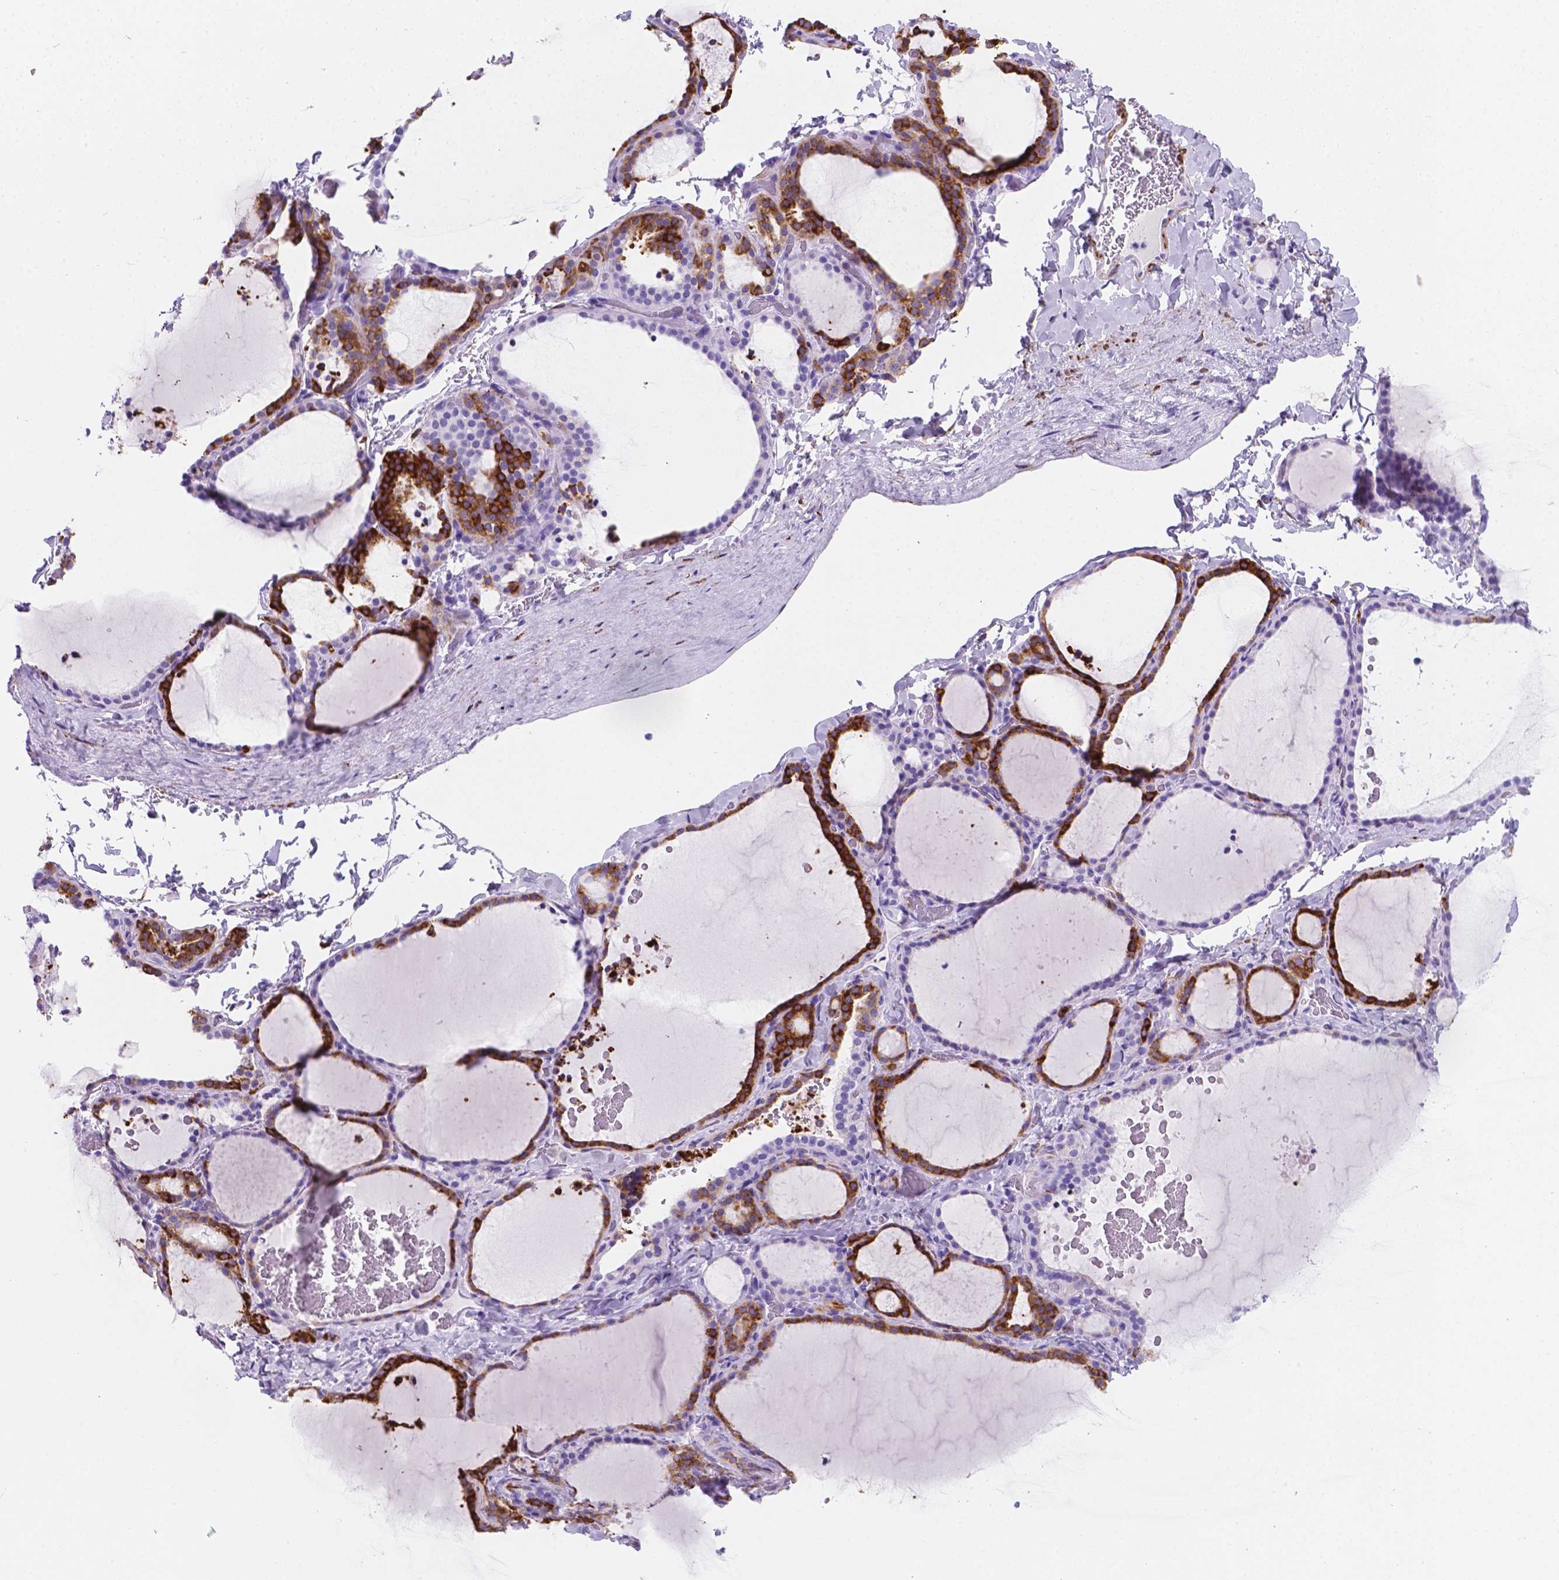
{"staining": {"intensity": "strong", "quantity": "25%-75%", "location": "cytoplasmic/membranous"}, "tissue": "thyroid gland", "cell_type": "Glandular cells", "image_type": "normal", "snomed": [{"axis": "morphology", "description": "Normal tissue, NOS"}, {"axis": "topography", "description": "Thyroid gland"}], "caption": "Glandular cells reveal high levels of strong cytoplasmic/membranous staining in about 25%-75% of cells in benign thyroid gland. (DAB = brown stain, brightfield microscopy at high magnification).", "gene": "MACF1", "patient": {"sex": "female", "age": 22}}